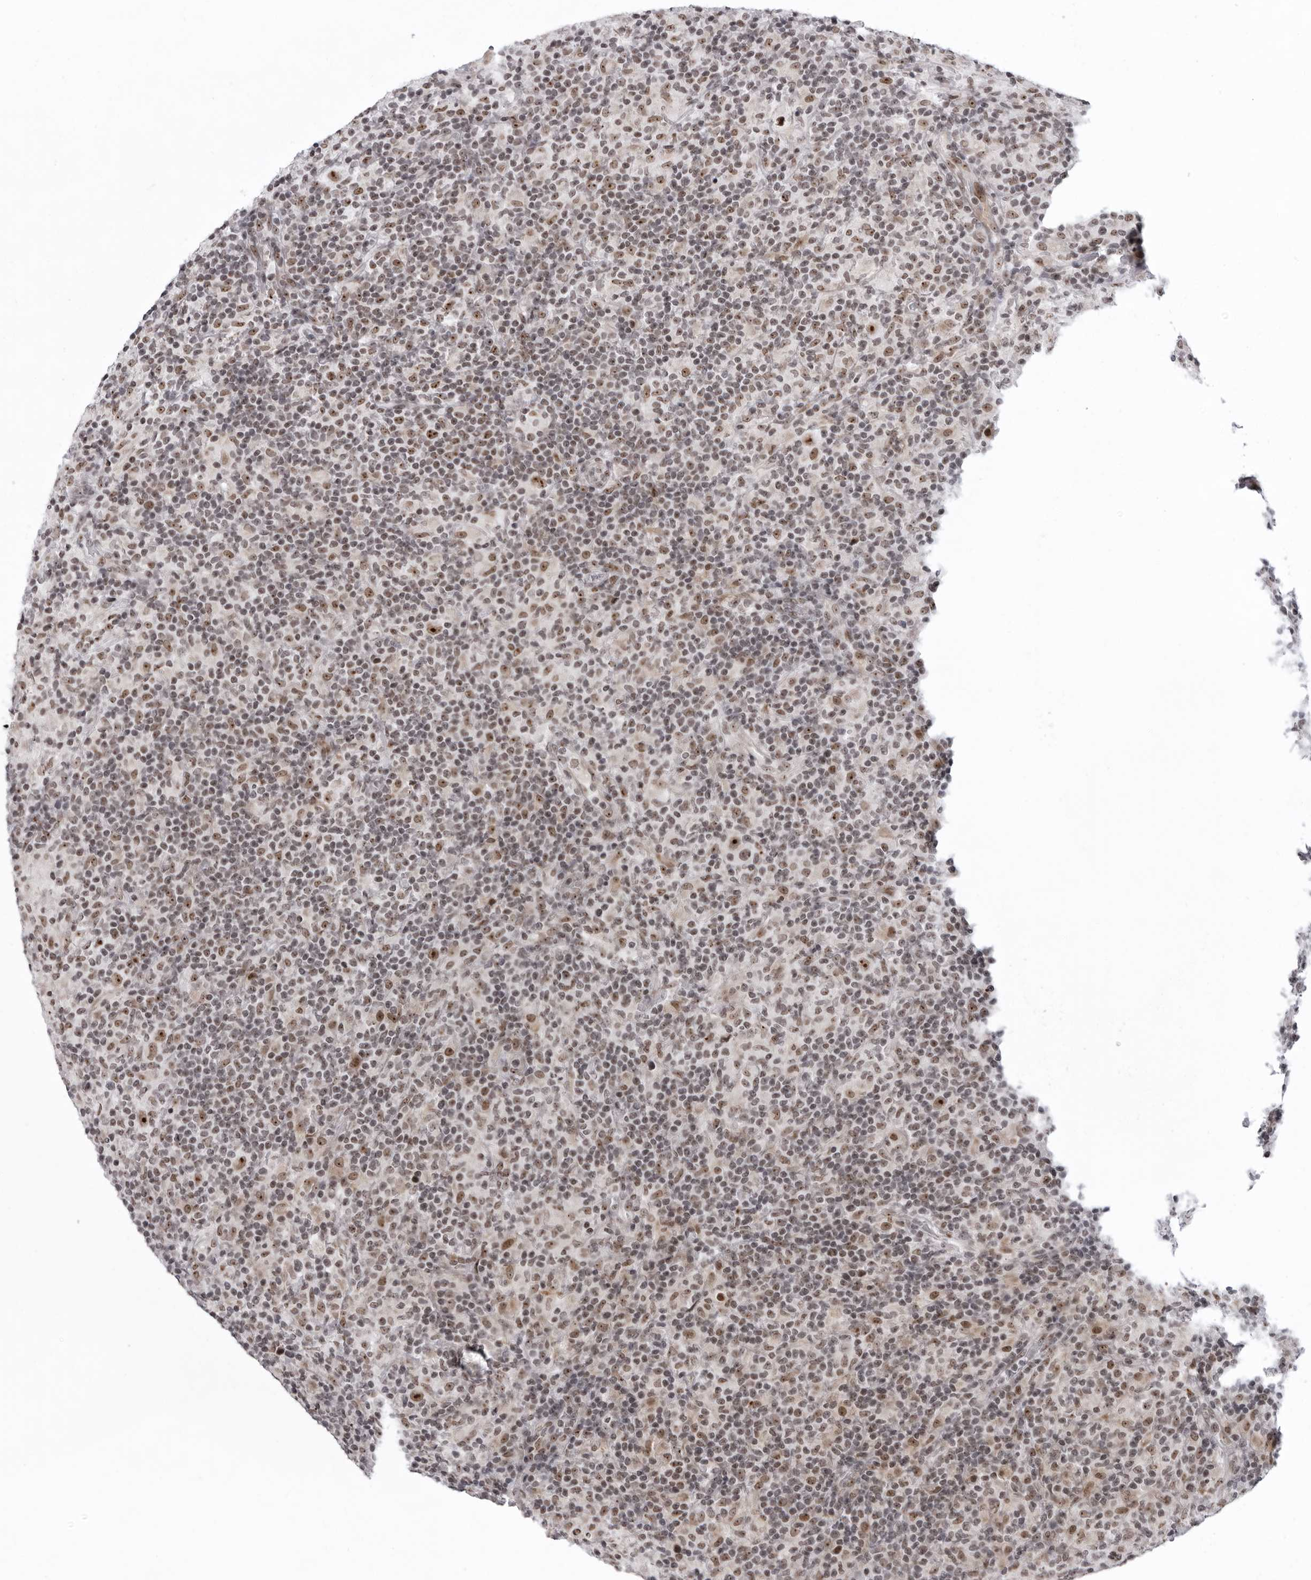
{"staining": {"intensity": "strong", "quantity": ">75%", "location": "nuclear"}, "tissue": "lymphoma", "cell_type": "Tumor cells", "image_type": "cancer", "snomed": [{"axis": "morphology", "description": "Hodgkin's disease, NOS"}, {"axis": "topography", "description": "Lymph node"}], "caption": "Strong nuclear expression is appreciated in about >75% of tumor cells in Hodgkin's disease.", "gene": "EXOSC10", "patient": {"sex": "male", "age": 70}}